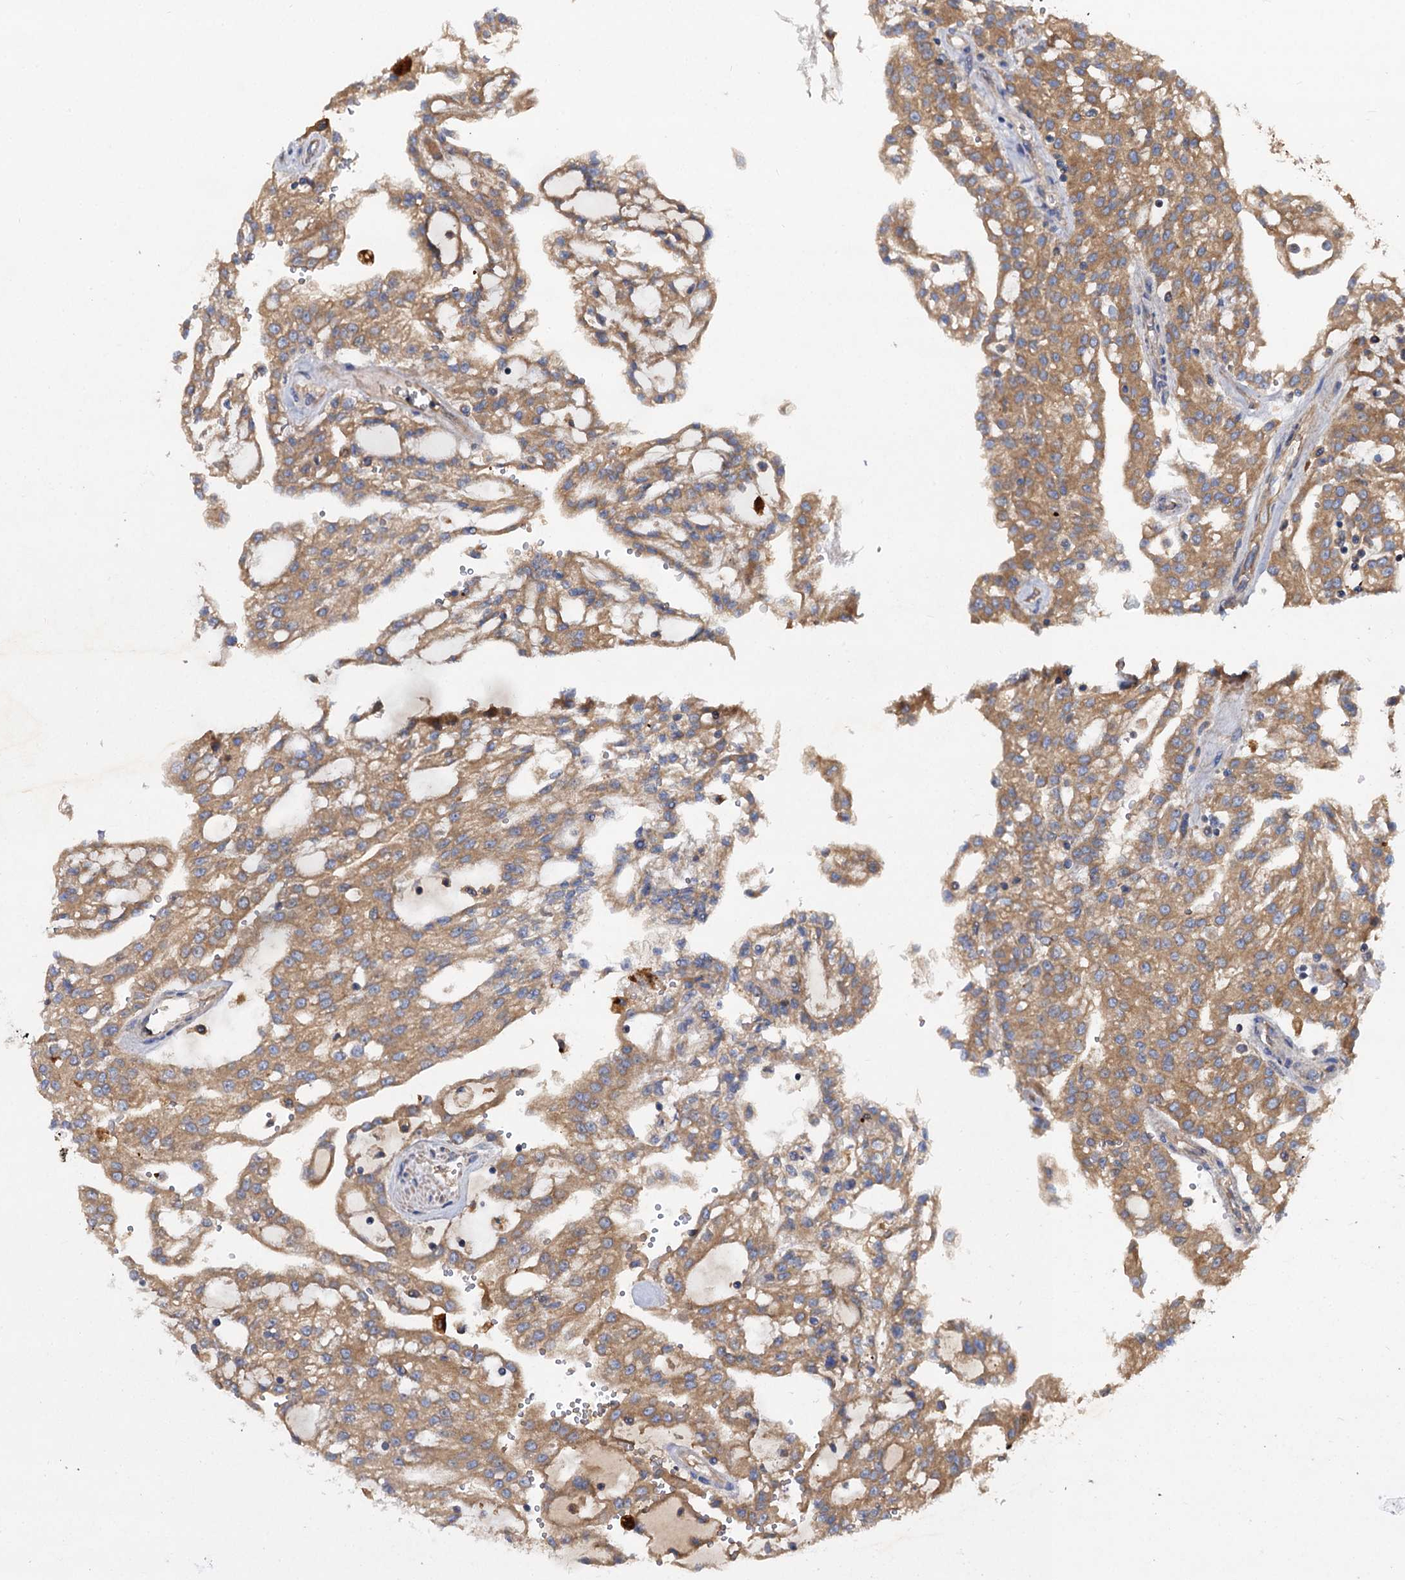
{"staining": {"intensity": "moderate", "quantity": ">75%", "location": "cytoplasmic/membranous"}, "tissue": "renal cancer", "cell_type": "Tumor cells", "image_type": "cancer", "snomed": [{"axis": "morphology", "description": "Adenocarcinoma, NOS"}, {"axis": "topography", "description": "Kidney"}], "caption": "Adenocarcinoma (renal) stained with immunohistochemistry displays moderate cytoplasmic/membranous positivity in approximately >75% of tumor cells.", "gene": "ALKBH7", "patient": {"sex": "male", "age": 63}}